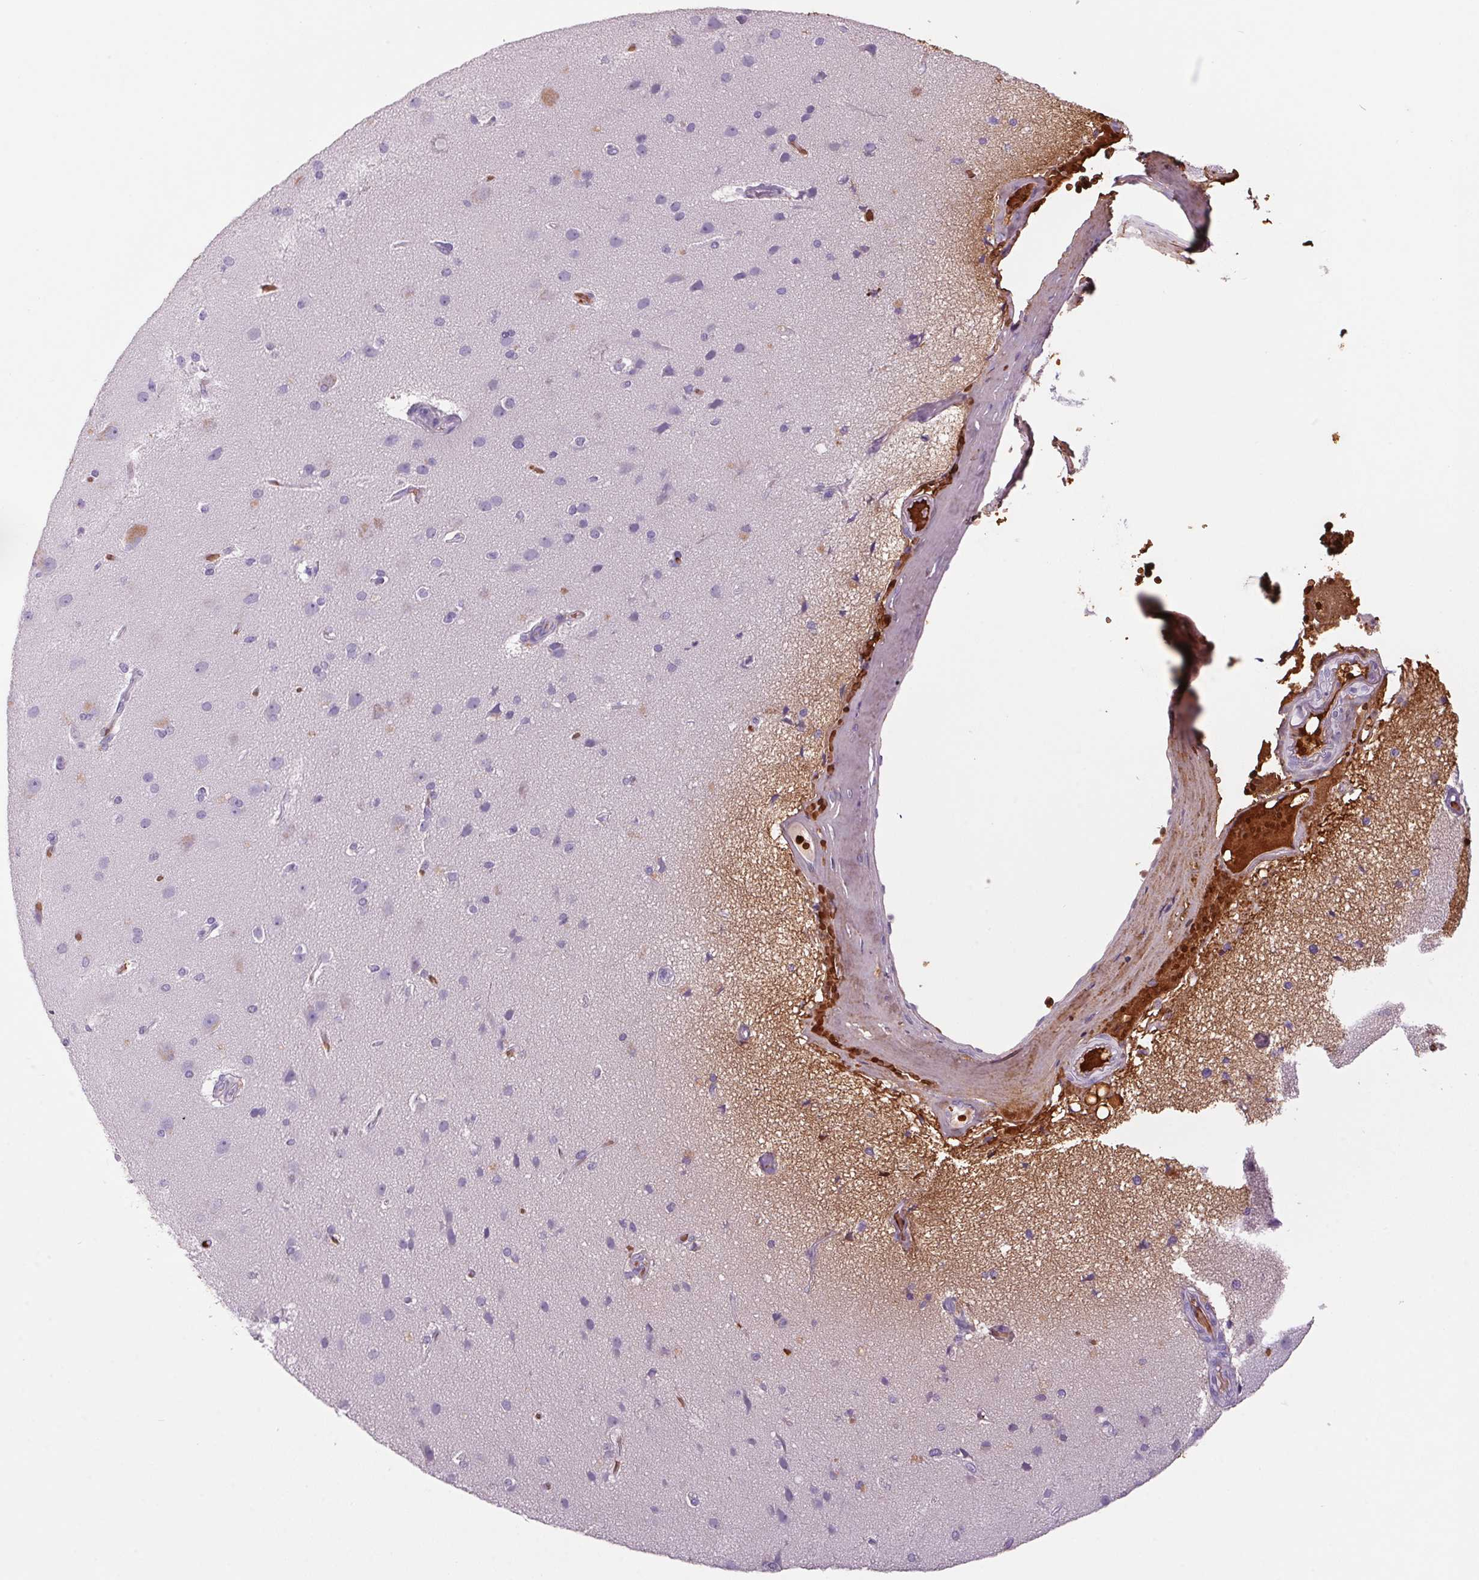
{"staining": {"intensity": "negative", "quantity": "none", "location": "none"}, "tissue": "cerebral cortex", "cell_type": "Endothelial cells", "image_type": "normal", "snomed": [{"axis": "morphology", "description": "Normal tissue, NOS"}, {"axis": "morphology", "description": "Glioma, malignant, High grade"}, {"axis": "topography", "description": "Cerebral cortex"}], "caption": "Immunohistochemistry photomicrograph of benign human cerebral cortex stained for a protein (brown), which shows no expression in endothelial cells. The staining is performed using DAB (3,3'-diaminobenzidine) brown chromogen with nuclei counter-stained in using hematoxylin.", "gene": "HBQ1", "patient": {"sex": "male", "age": 71}}